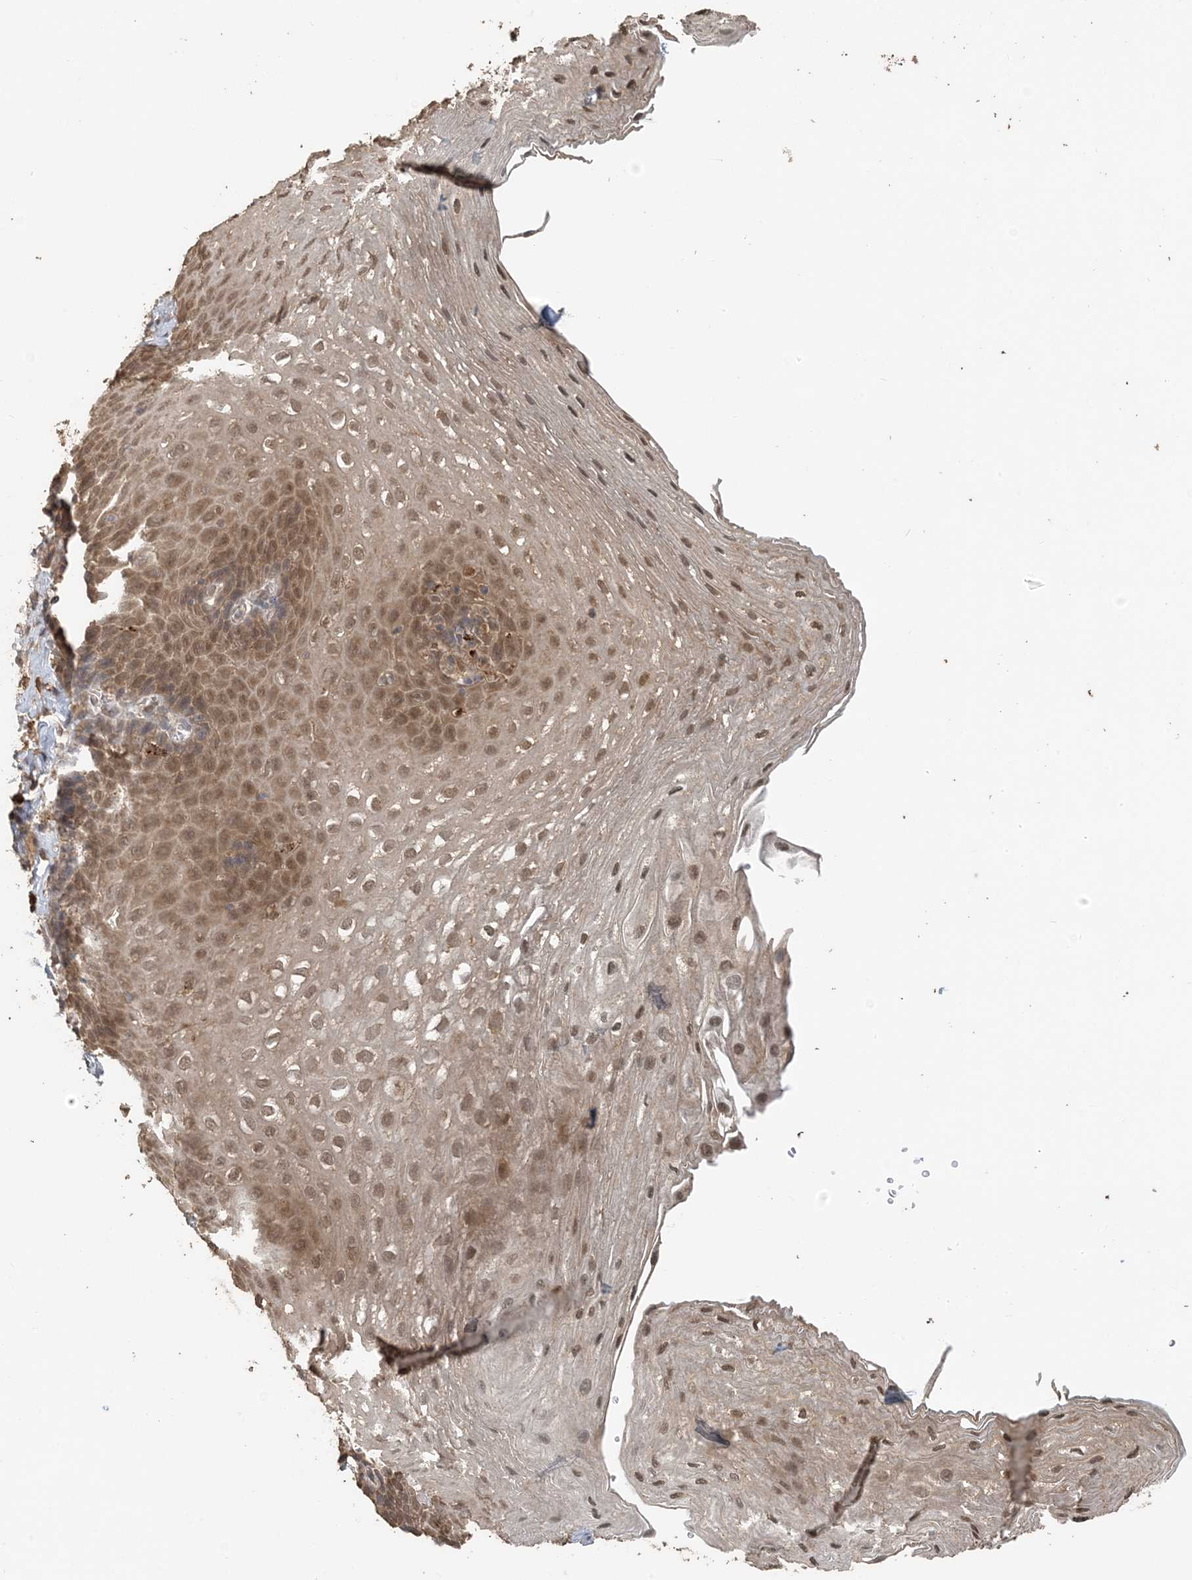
{"staining": {"intensity": "moderate", "quantity": ">75%", "location": "cytoplasmic/membranous,nuclear"}, "tissue": "esophagus", "cell_type": "Squamous epithelial cells", "image_type": "normal", "snomed": [{"axis": "morphology", "description": "Normal tissue, NOS"}, {"axis": "topography", "description": "Esophagus"}], "caption": "Esophagus stained with immunohistochemistry demonstrates moderate cytoplasmic/membranous,nuclear expression in approximately >75% of squamous epithelial cells. (DAB (3,3'-diaminobenzidine) = brown stain, brightfield microscopy at high magnification).", "gene": "ZC3H12A", "patient": {"sex": "female", "age": 66}}